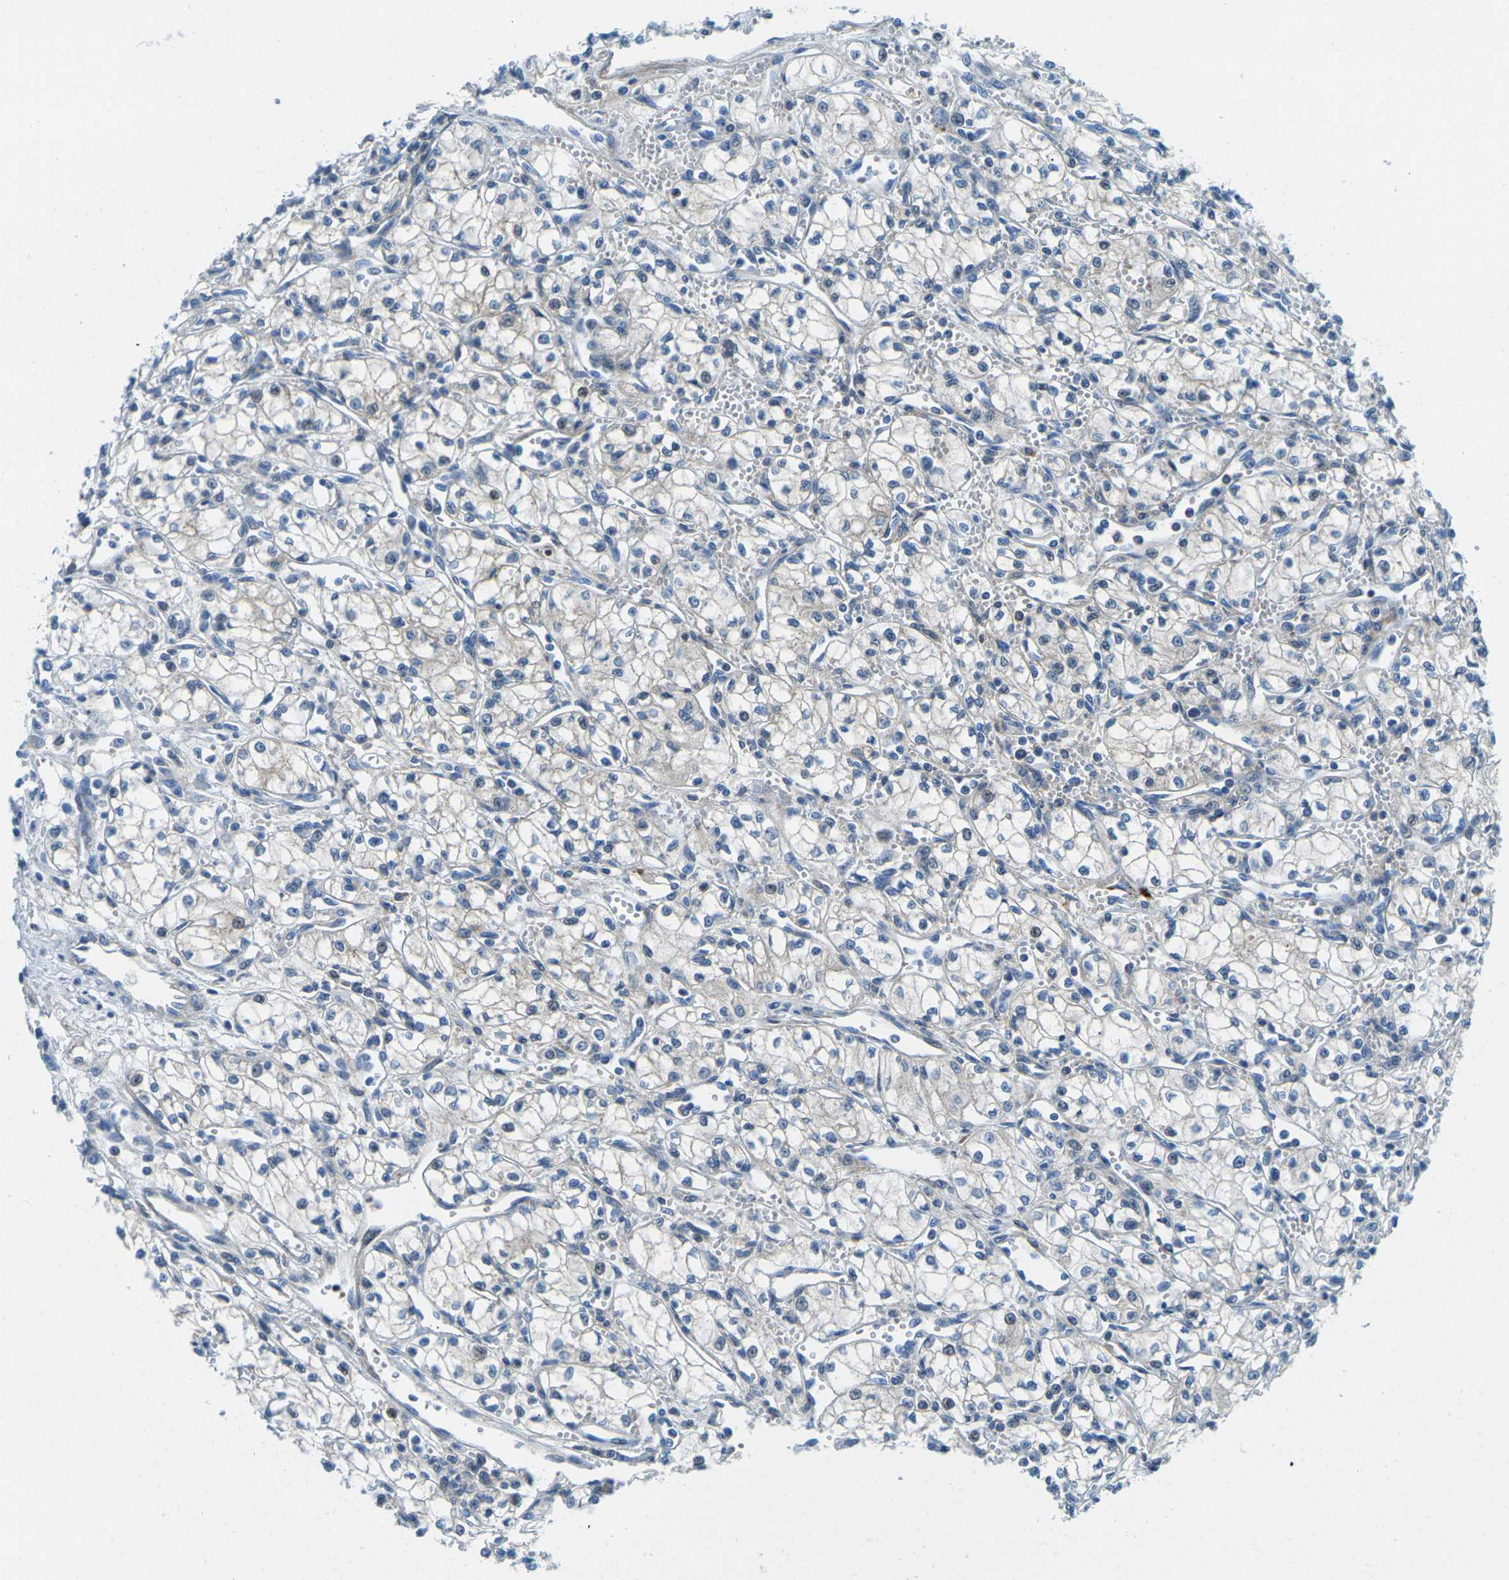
{"staining": {"intensity": "negative", "quantity": "none", "location": "none"}, "tissue": "renal cancer", "cell_type": "Tumor cells", "image_type": "cancer", "snomed": [{"axis": "morphology", "description": "Normal tissue, NOS"}, {"axis": "morphology", "description": "Adenocarcinoma, NOS"}, {"axis": "topography", "description": "Kidney"}], "caption": "Tumor cells are negative for brown protein staining in renal cancer.", "gene": "CFB", "patient": {"sex": "male", "age": 59}}